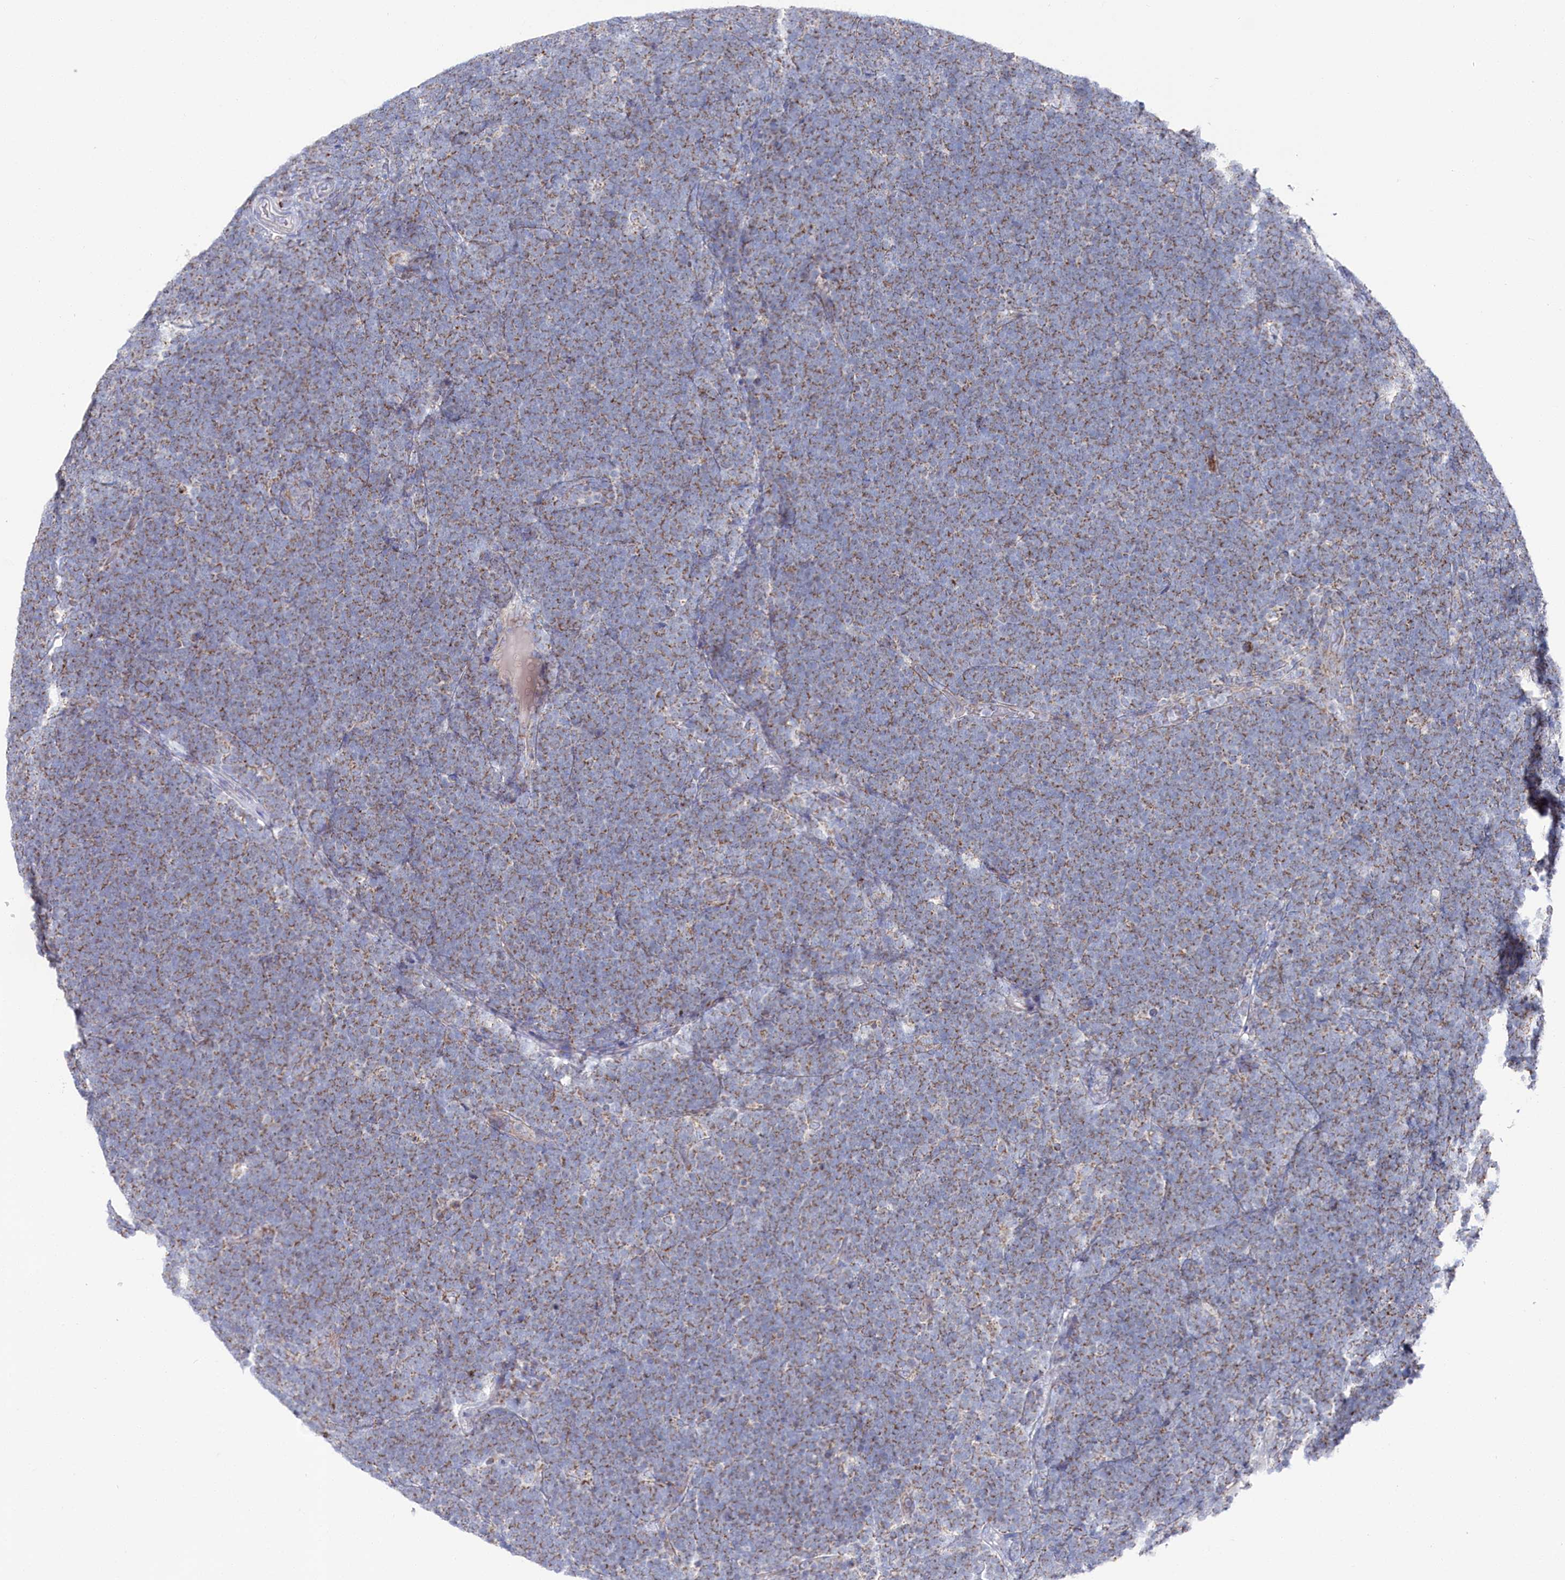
{"staining": {"intensity": "moderate", "quantity": "25%-75%", "location": "cytoplasmic/membranous"}, "tissue": "lymphoma", "cell_type": "Tumor cells", "image_type": "cancer", "snomed": [{"axis": "morphology", "description": "Malignant lymphoma, non-Hodgkin's type, High grade"}, {"axis": "topography", "description": "Lymph node"}], "caption": "Human high-grade malignant lymphoma, non-Hodgkin's type stained for a protein (brown) shows moderate cytoplasmic/membranous positive staining in approximately 25%-75% of tumor cells.", "gene": "GLS2", "patient": {"sex": "male", "age": 13}}